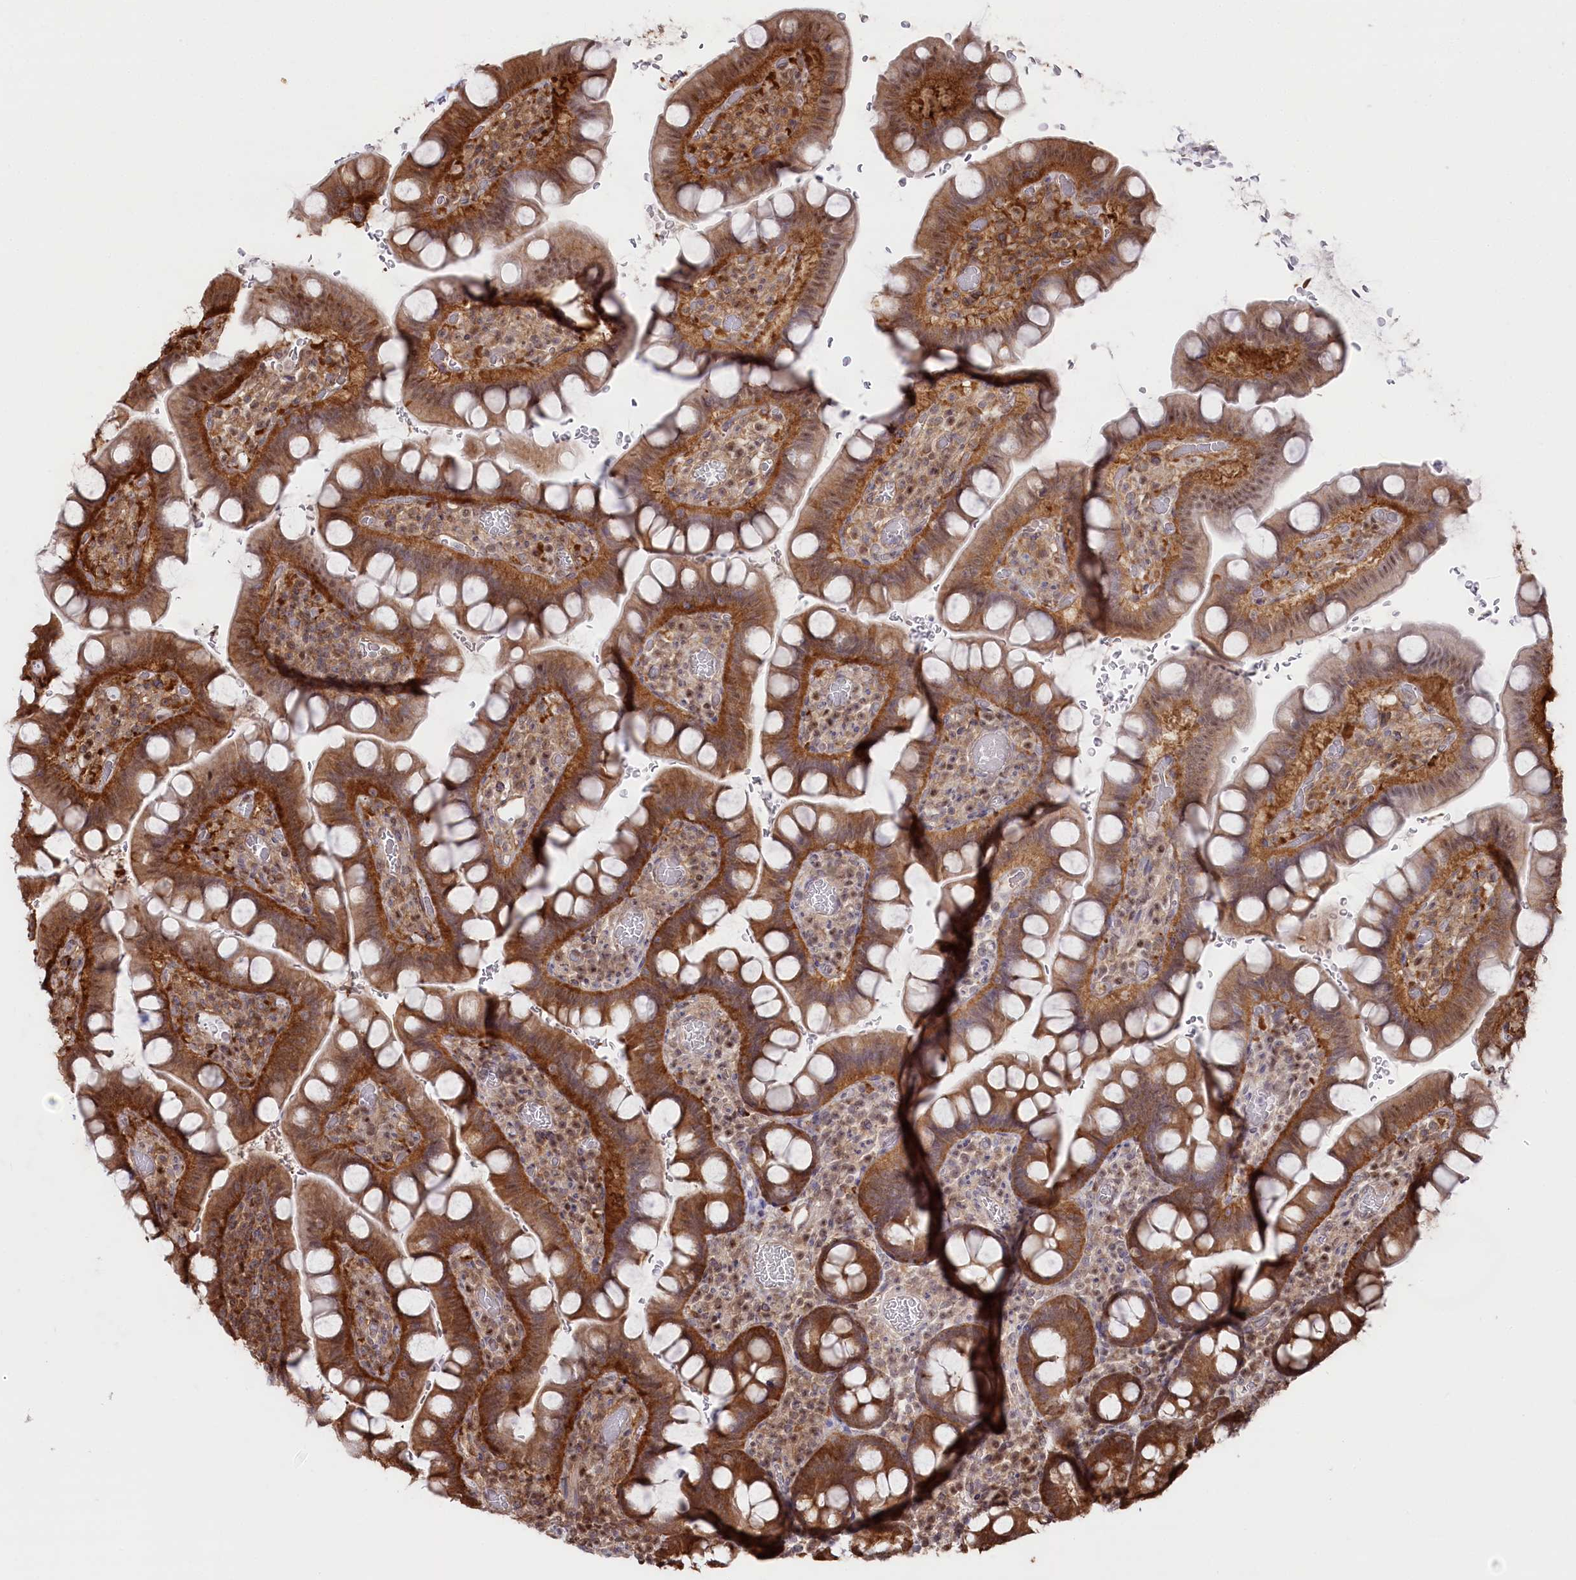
{"staining": {"intensity": "strong", "quantity": ">75%", "location": "cytoplasmic/membranous"}, "tissue": "small intestine", "cell_type": "Glandular cells", "image_type": "normal", "snomed": [{"axis": "morphology", "description": "Normal tissue, NOS"}, {"axis": "topography", "description": "Stomach, upper"}, {"axis": "topography", "description": "Stomach, lower"}, {"axis": "topography", "description": "Small intestine"}], "caption": "A photomicrograph of human small intestine stained for a protein exhibits strong cytoplasmic/membranous brown staining in glandular cells. The staining was performed using DAB to visualize the protein expression in brown, while the nuclei were stained in blue with hematoxylin (Magnification: 20x).", "gene": "PSMA1", "patient": {"sex": "male", "age": 68}}